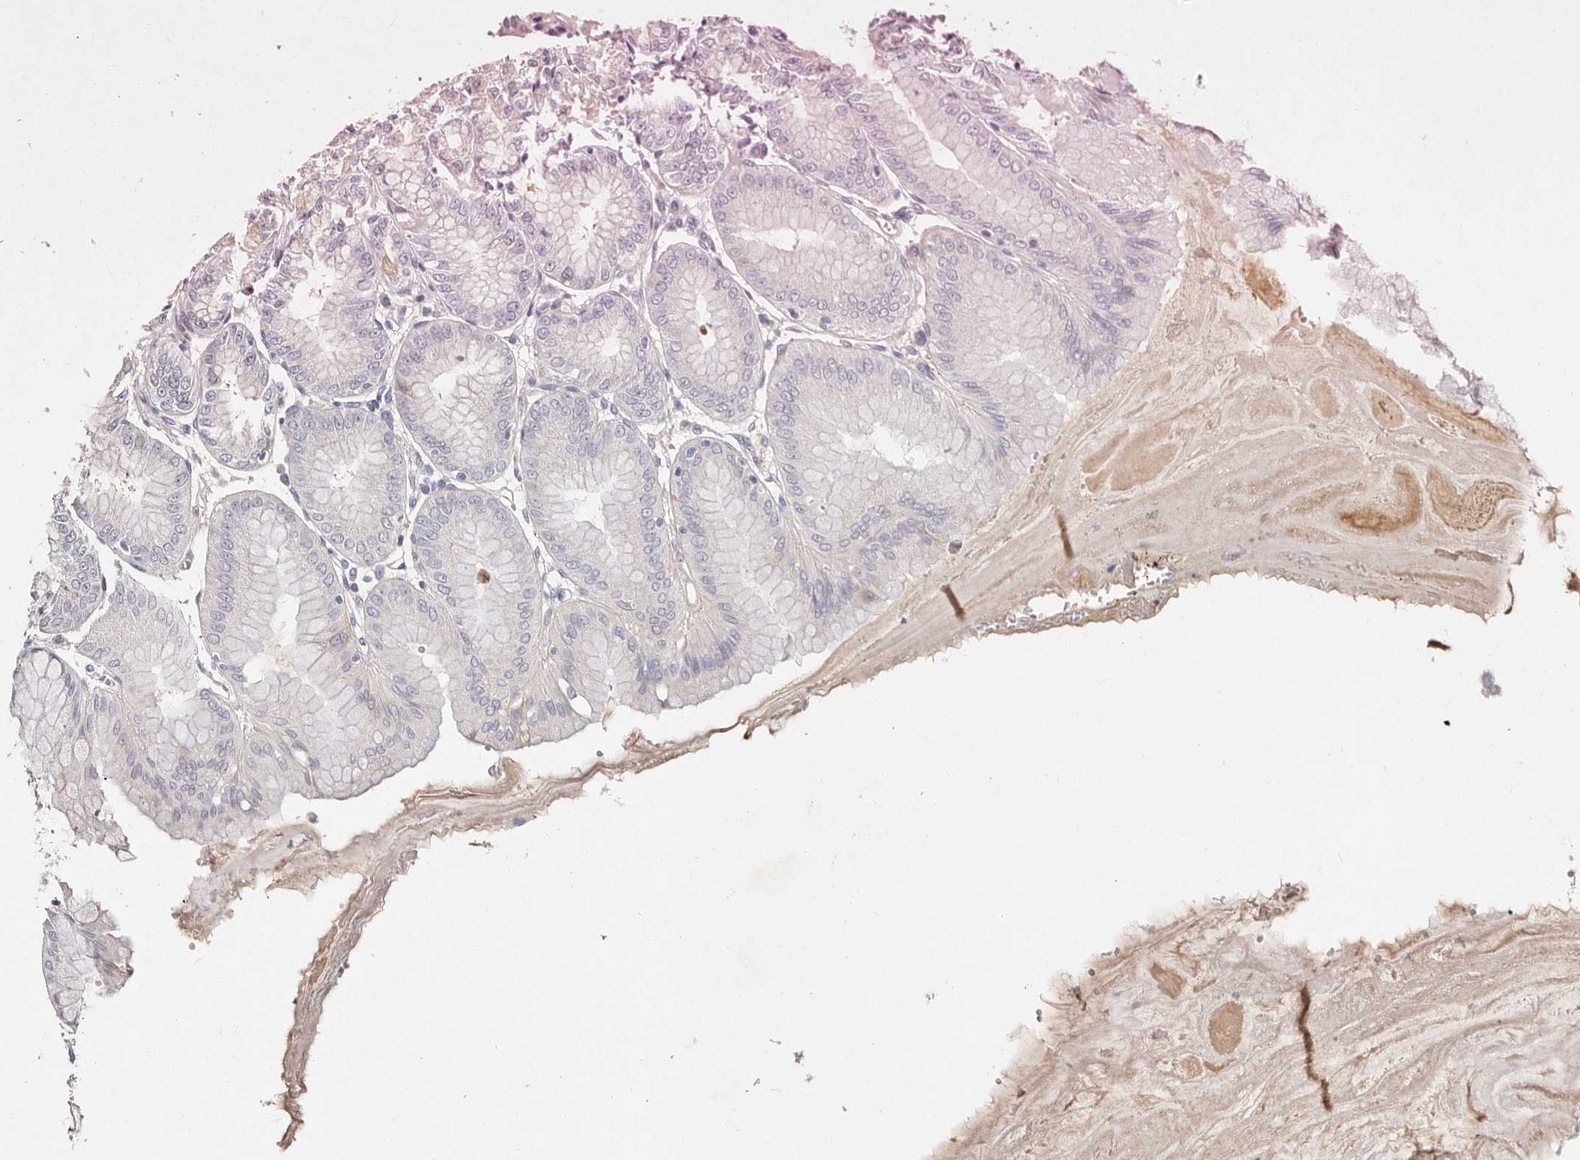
{"staining": {"intensity": "negative", "quantity": "none", "location": "none"}, "tissue": "stomach", "cell_type": "Glandular cells", "image_type": "normal", "snomed": [{"axis": "morphology", "description": "Normal tissue, NOS"}, {"axis": "topography", "description": "Stomach, lower"}], "caption": "Glandular cells are negative for protein expression in normal human stomach.", "gene": "MRPS33", "patient": {"sex": "male", "age": 71}}